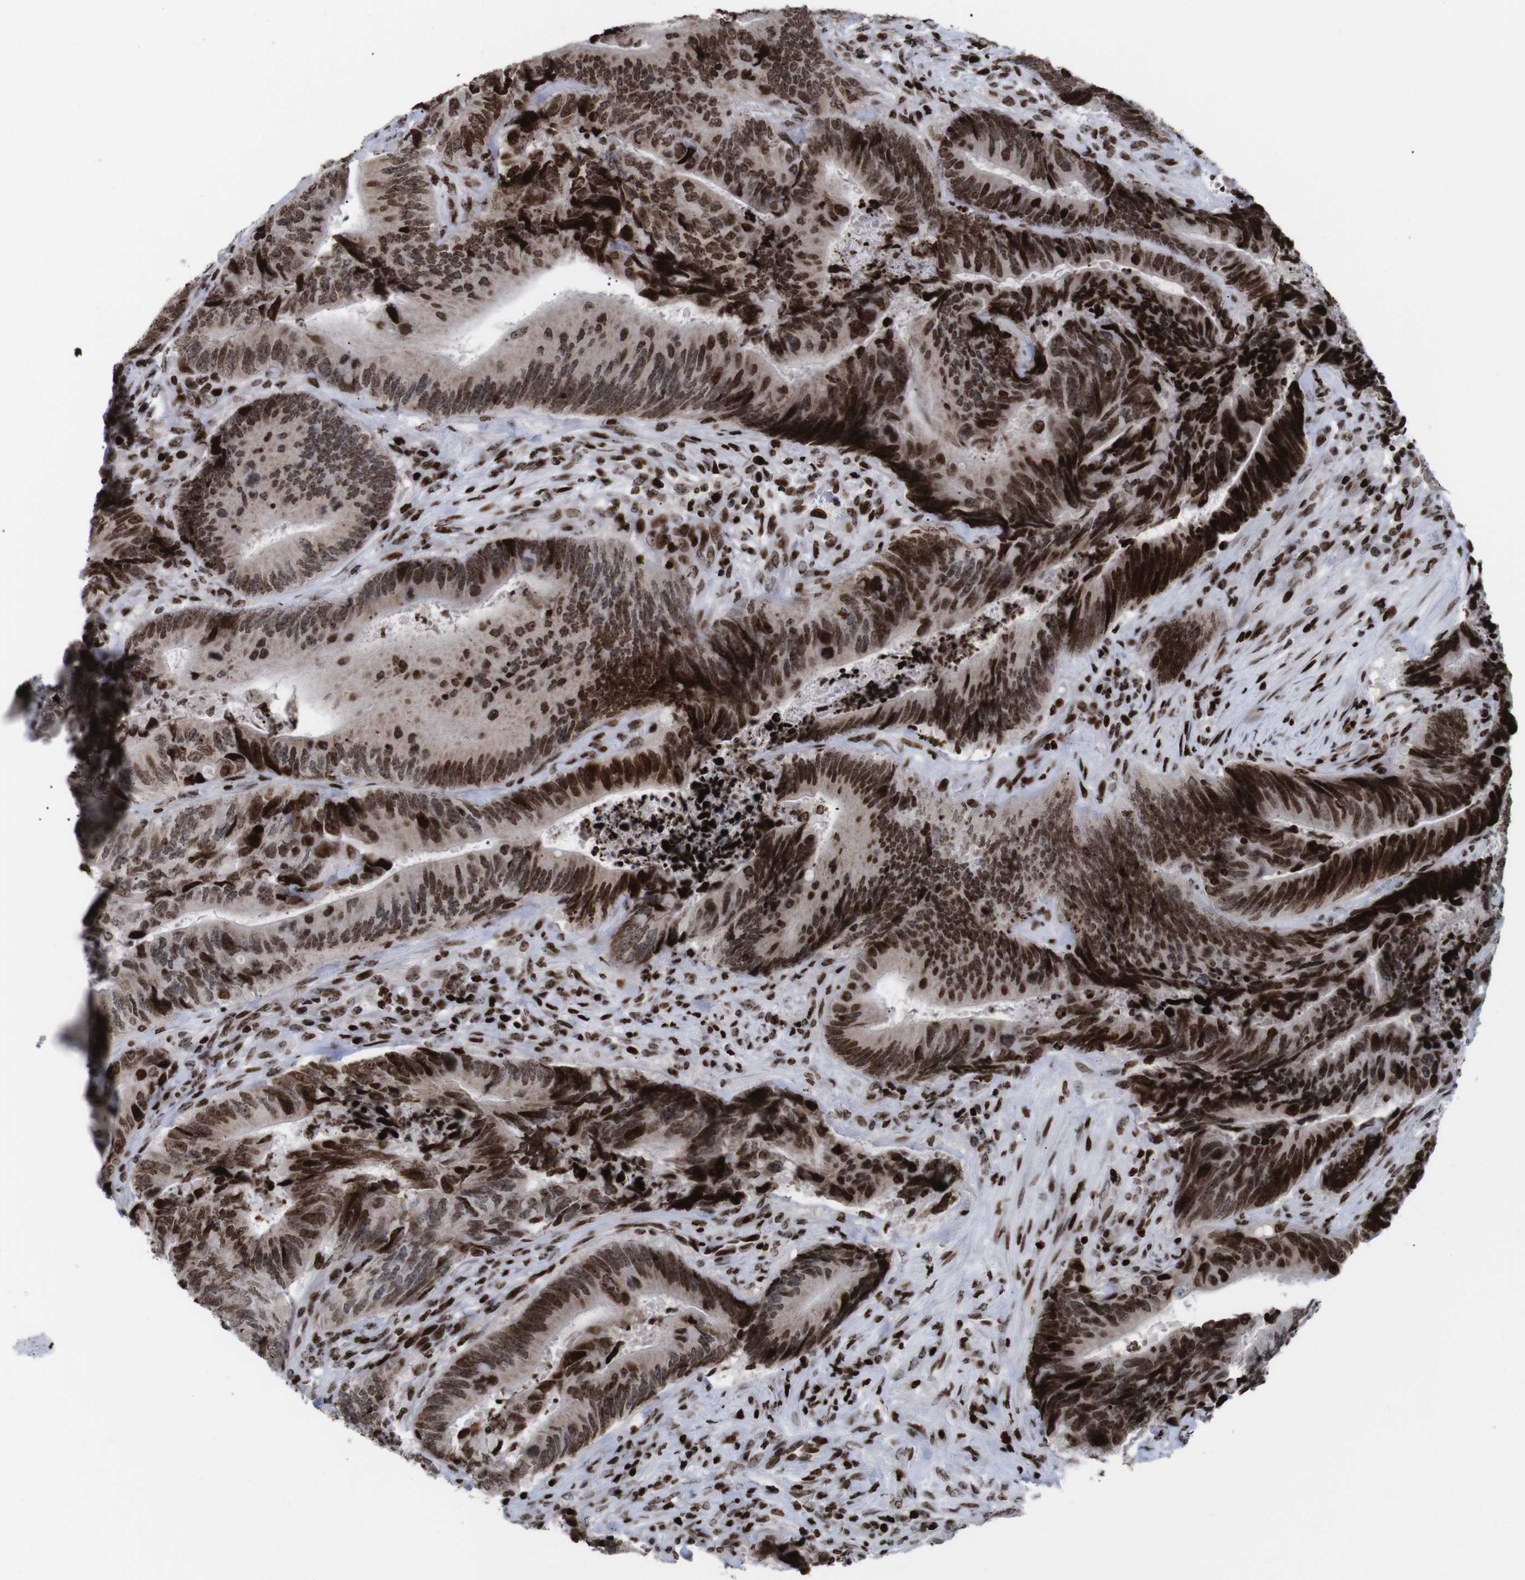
{"staining": {"intensity": "strong", "quantity": ">75%", "location": "nuclear"}, "tissue": "colorectal cancer", "cell_type": "Tumor cells", "image_type": "cancer", "snomed": [{"axis": "morphology", "description": "Normal tissue, NOS"}, {"axis": "morphology", "description": "Adenocarcinoma, NOS"}, {"axis": "topography", "description": "Colon"}], "caption": "Brown immunohistochemical staining in human colorectal cancer (adenocarcinoma) reveals strong nuclear positivity in about >75% of tumor cells.", "gene": "H1-4", "patient": {"sex": "male", "age": 56}}